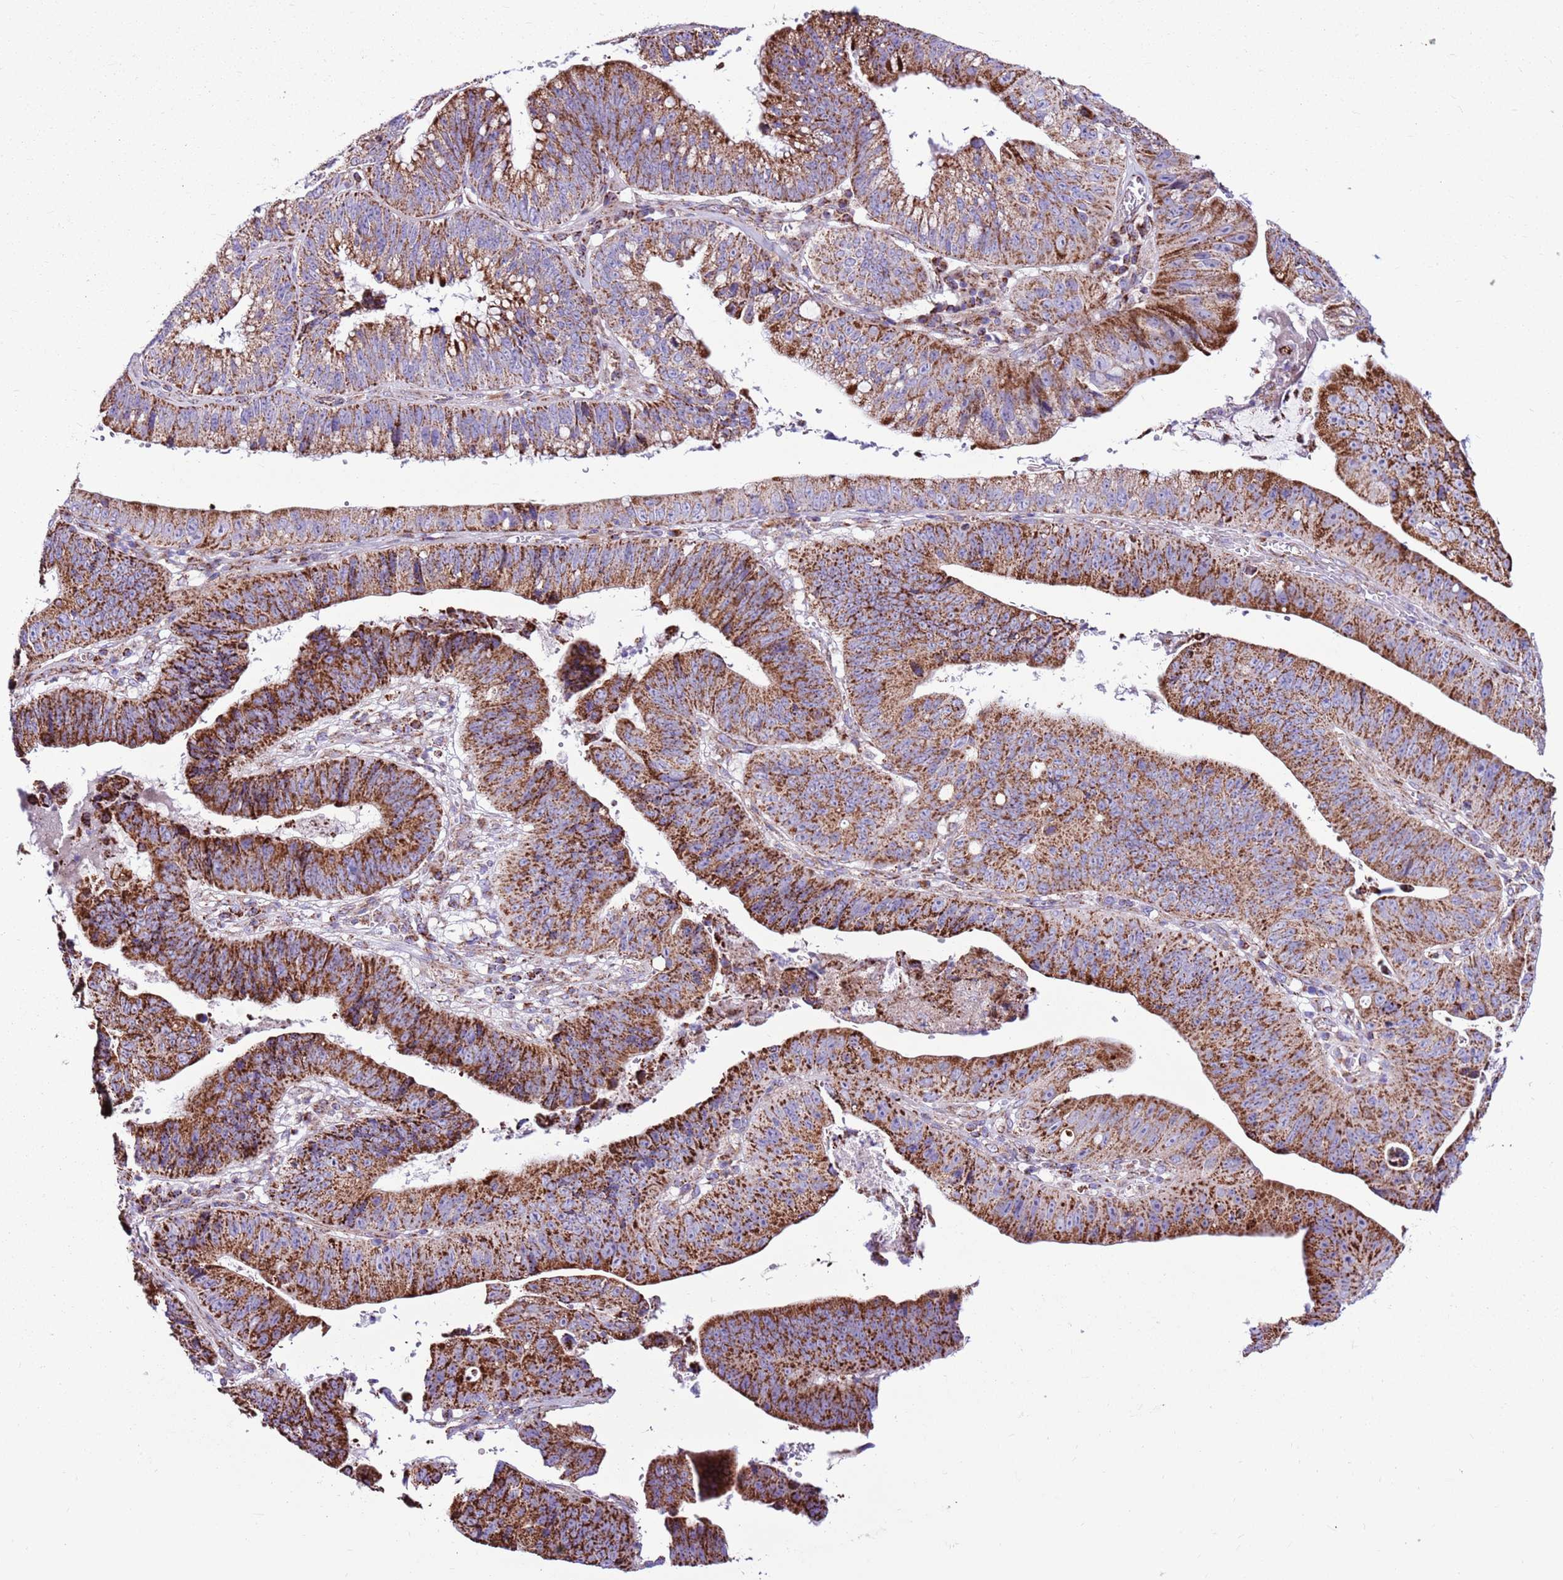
{"staining": {"intensity": "strong", "quantity": ">75%", "location": "cytoplasmic/membranous"}, "tissue": "stomach cancer", "cell_type": "Tumor cells", "image_type": "cancer", "snomed": [{"axis": "morphology", "description": "Adenocarcinoma, NOS"}, {"axis": "topography", "description": "Stomach"}], "caption": "Immunohistochemical staining of human stomach cancer (adenocarcinoma) demonstrates high levels of strong cytoplasmic/membranous protein staining in about >75% of tumor cells.", "gene": "HECTD4", "patient": {"sex": "male", "age": 59}}